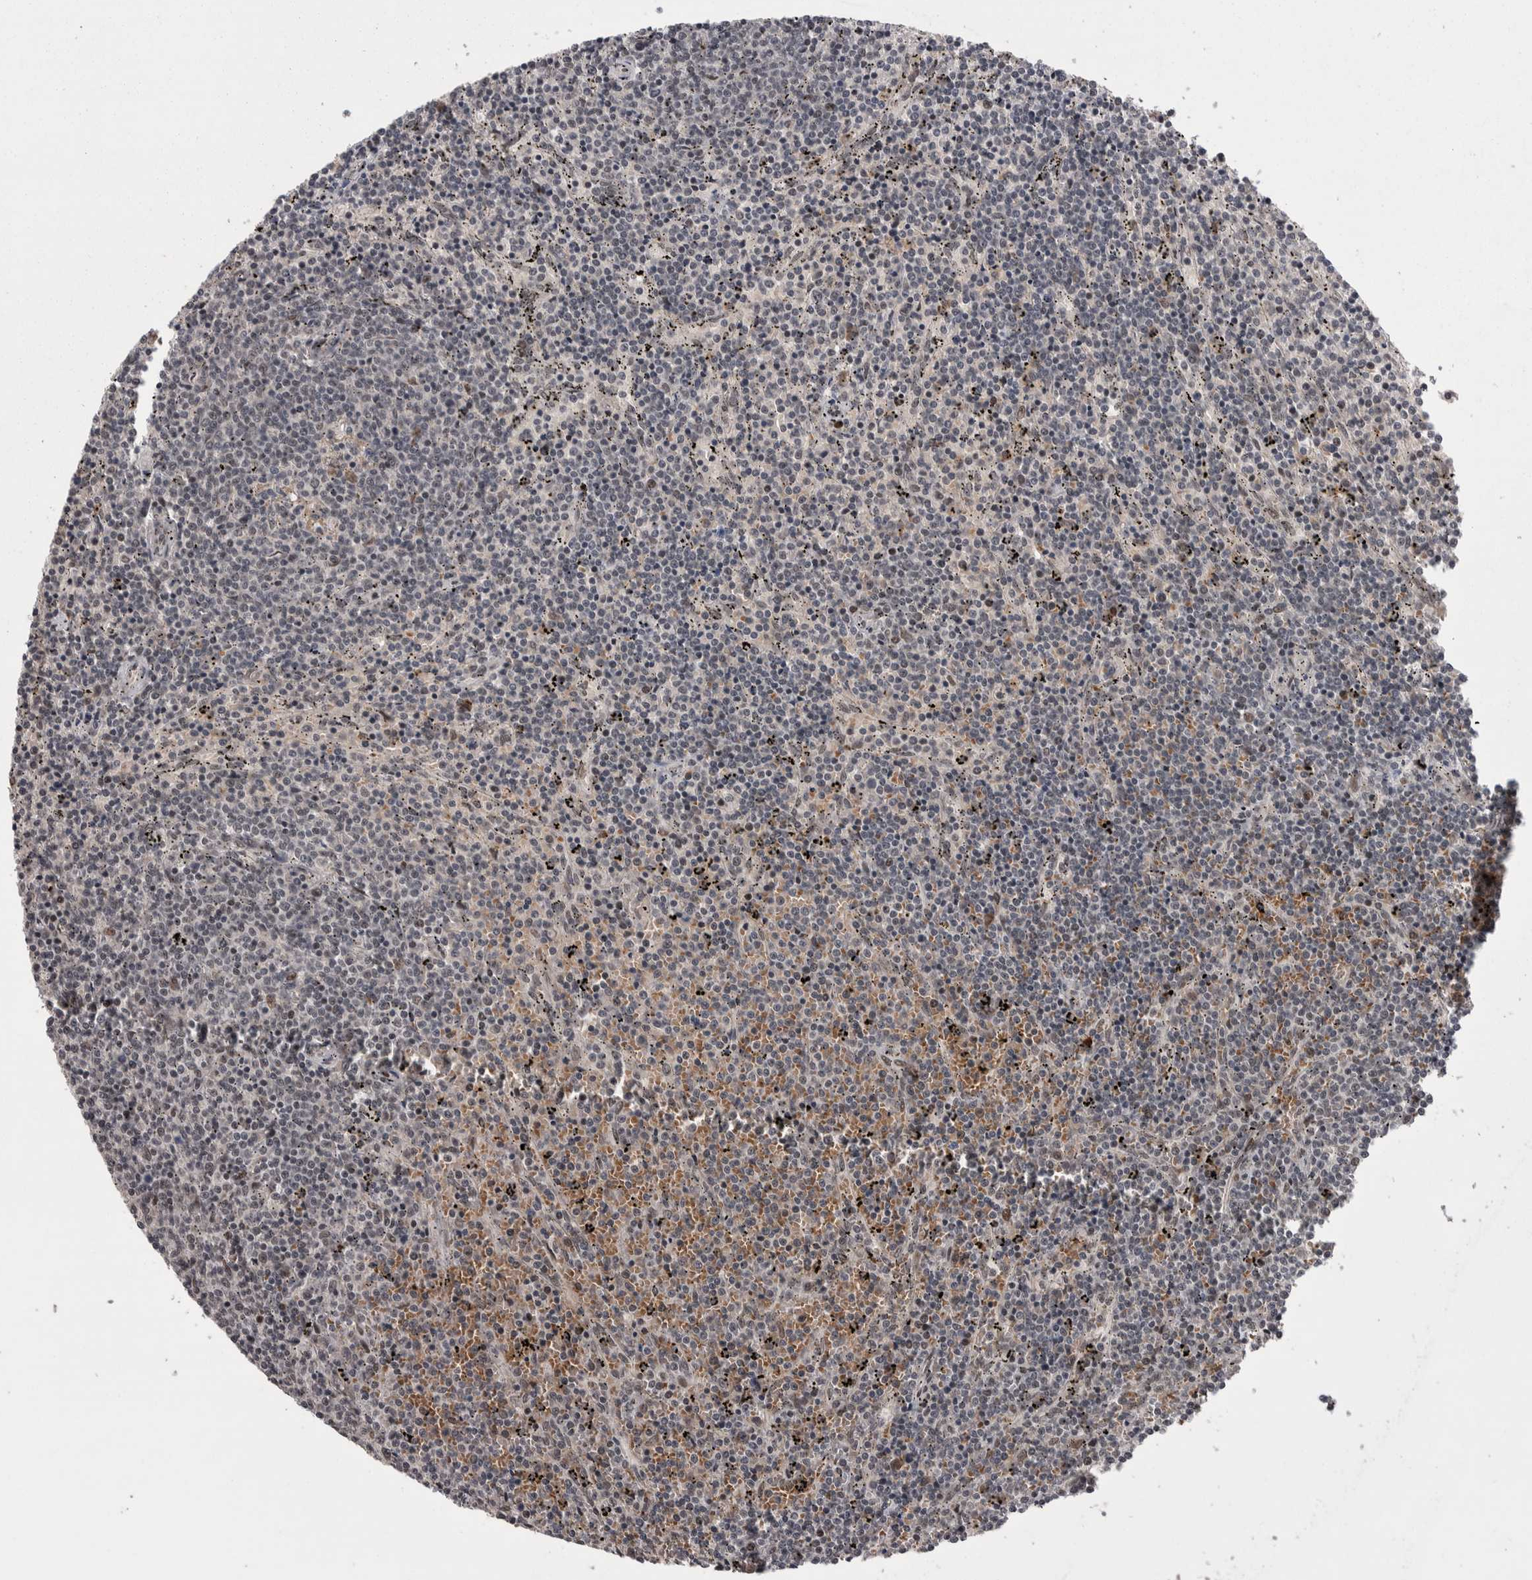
{"staining": {"intensity": "negative", "quantity": "none", "location": "none"}, "tissue": "lymphoma", "cell_type": "Tumor cells", "image_type": "cancer", "snomed": [{"axis": "morphology", "description": "Malignant lymphoma, non-Hodgkin's type, Low grade"}, {"axis": "topography", "description": "Spleen"}], "caption": "An image of lymphoma stained for a protein displays no brown staining in tumor cells.", "gene": "DMTF1", "patient": {"sex": "female", "age": 50}}